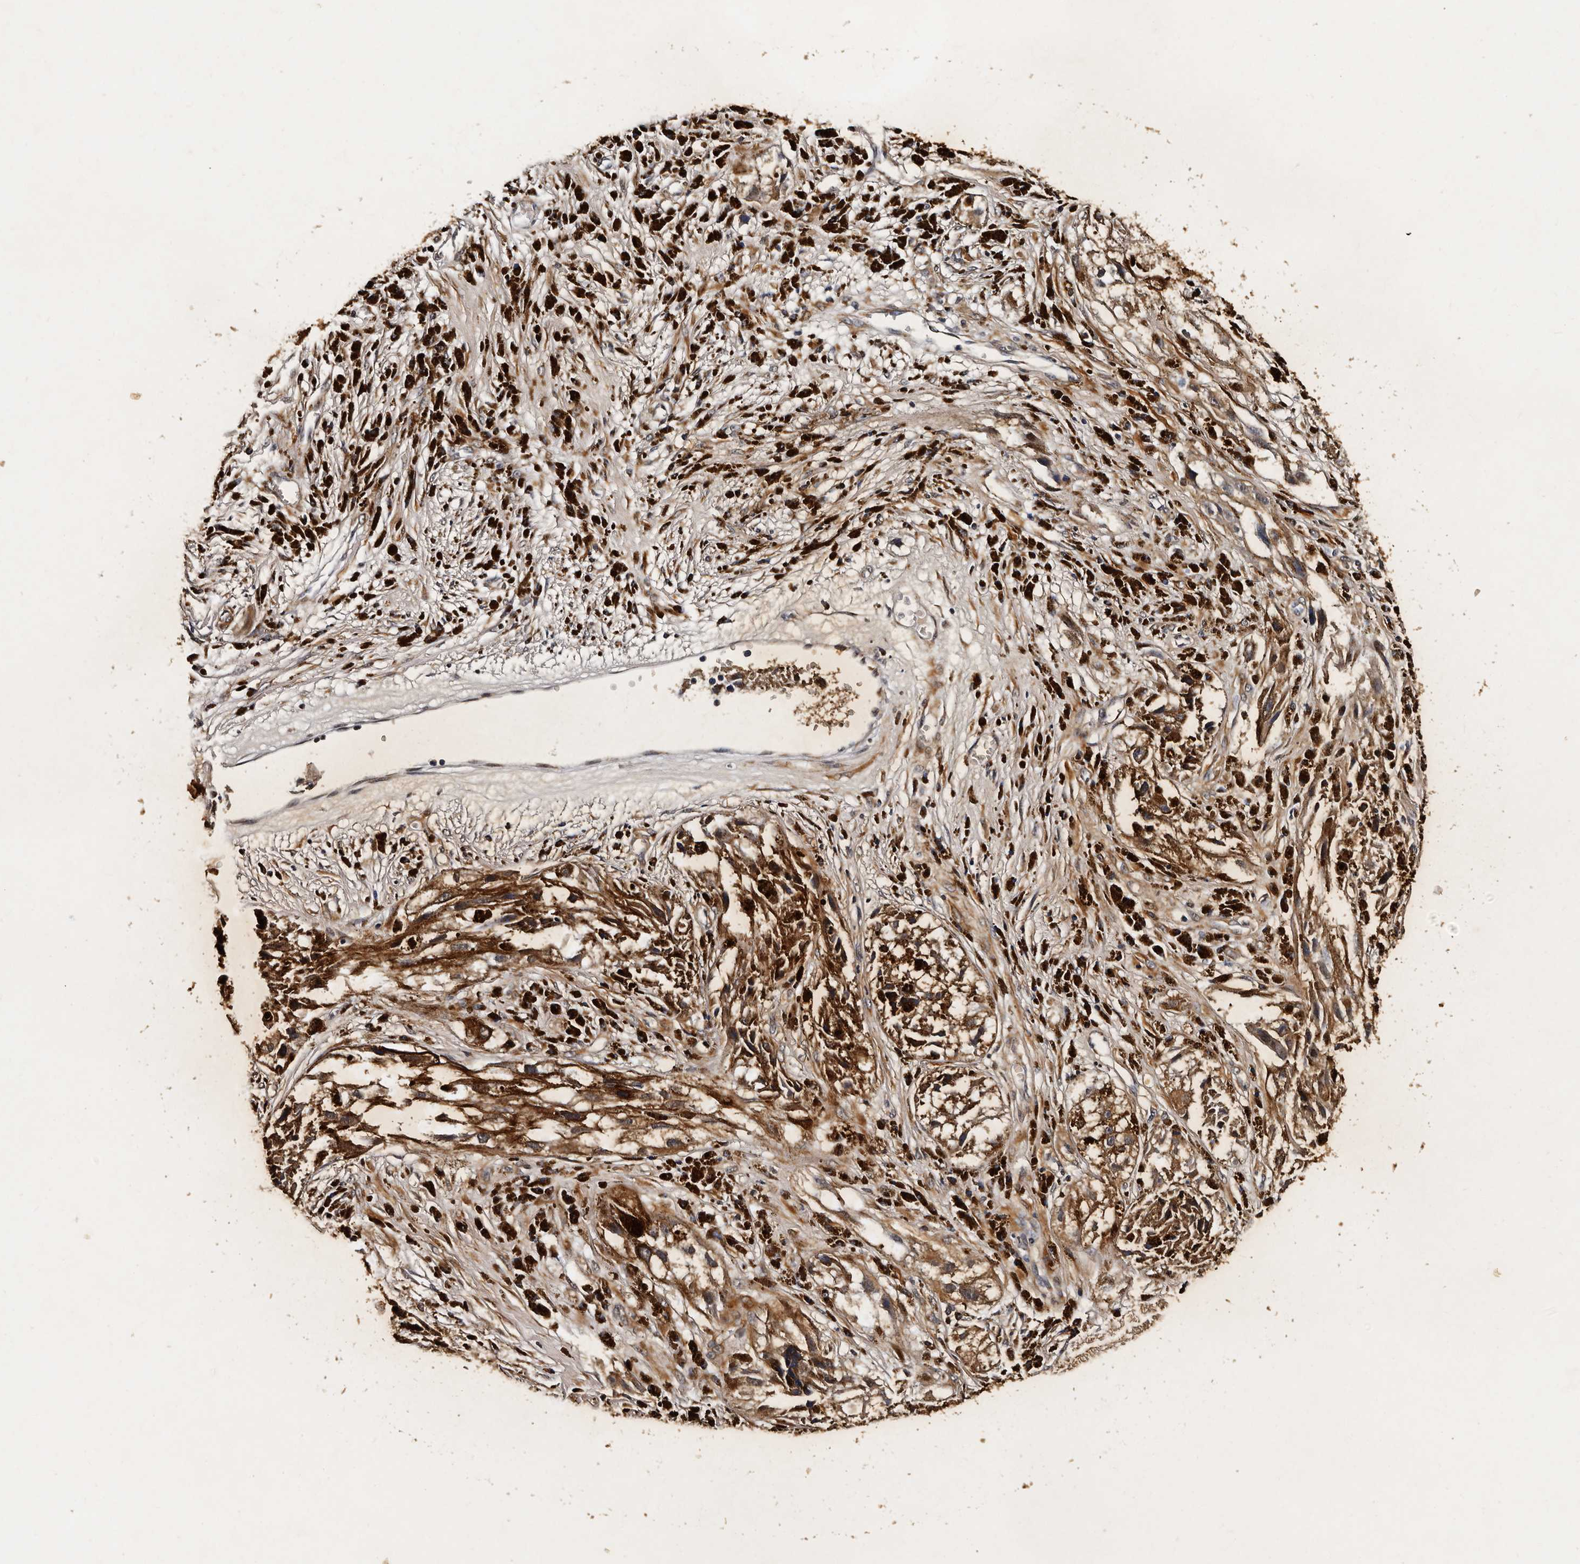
{"staining": {"intensity": "moderate", "quantity": ">75%", "location": "cytoplasmic/membranous"}, "tissue": "melanoma", "cell_type": "Tumor cells", "image_type": "cancer", "snomed": [{"axis": "morphology", "description": "Malignant melanoma, NOS"}, {"axis": "topography", "description": "Skin"}], "caption": "Immunohistochemistry micrograph of human melanoma stained for a protein (brown), which demonstrates medium levels of moderate cytoplasmic/membranous staining in approximately >75% of tumor cells.", "gene": "CPNE3", "patient": {"sex": "male", "age": 88}}